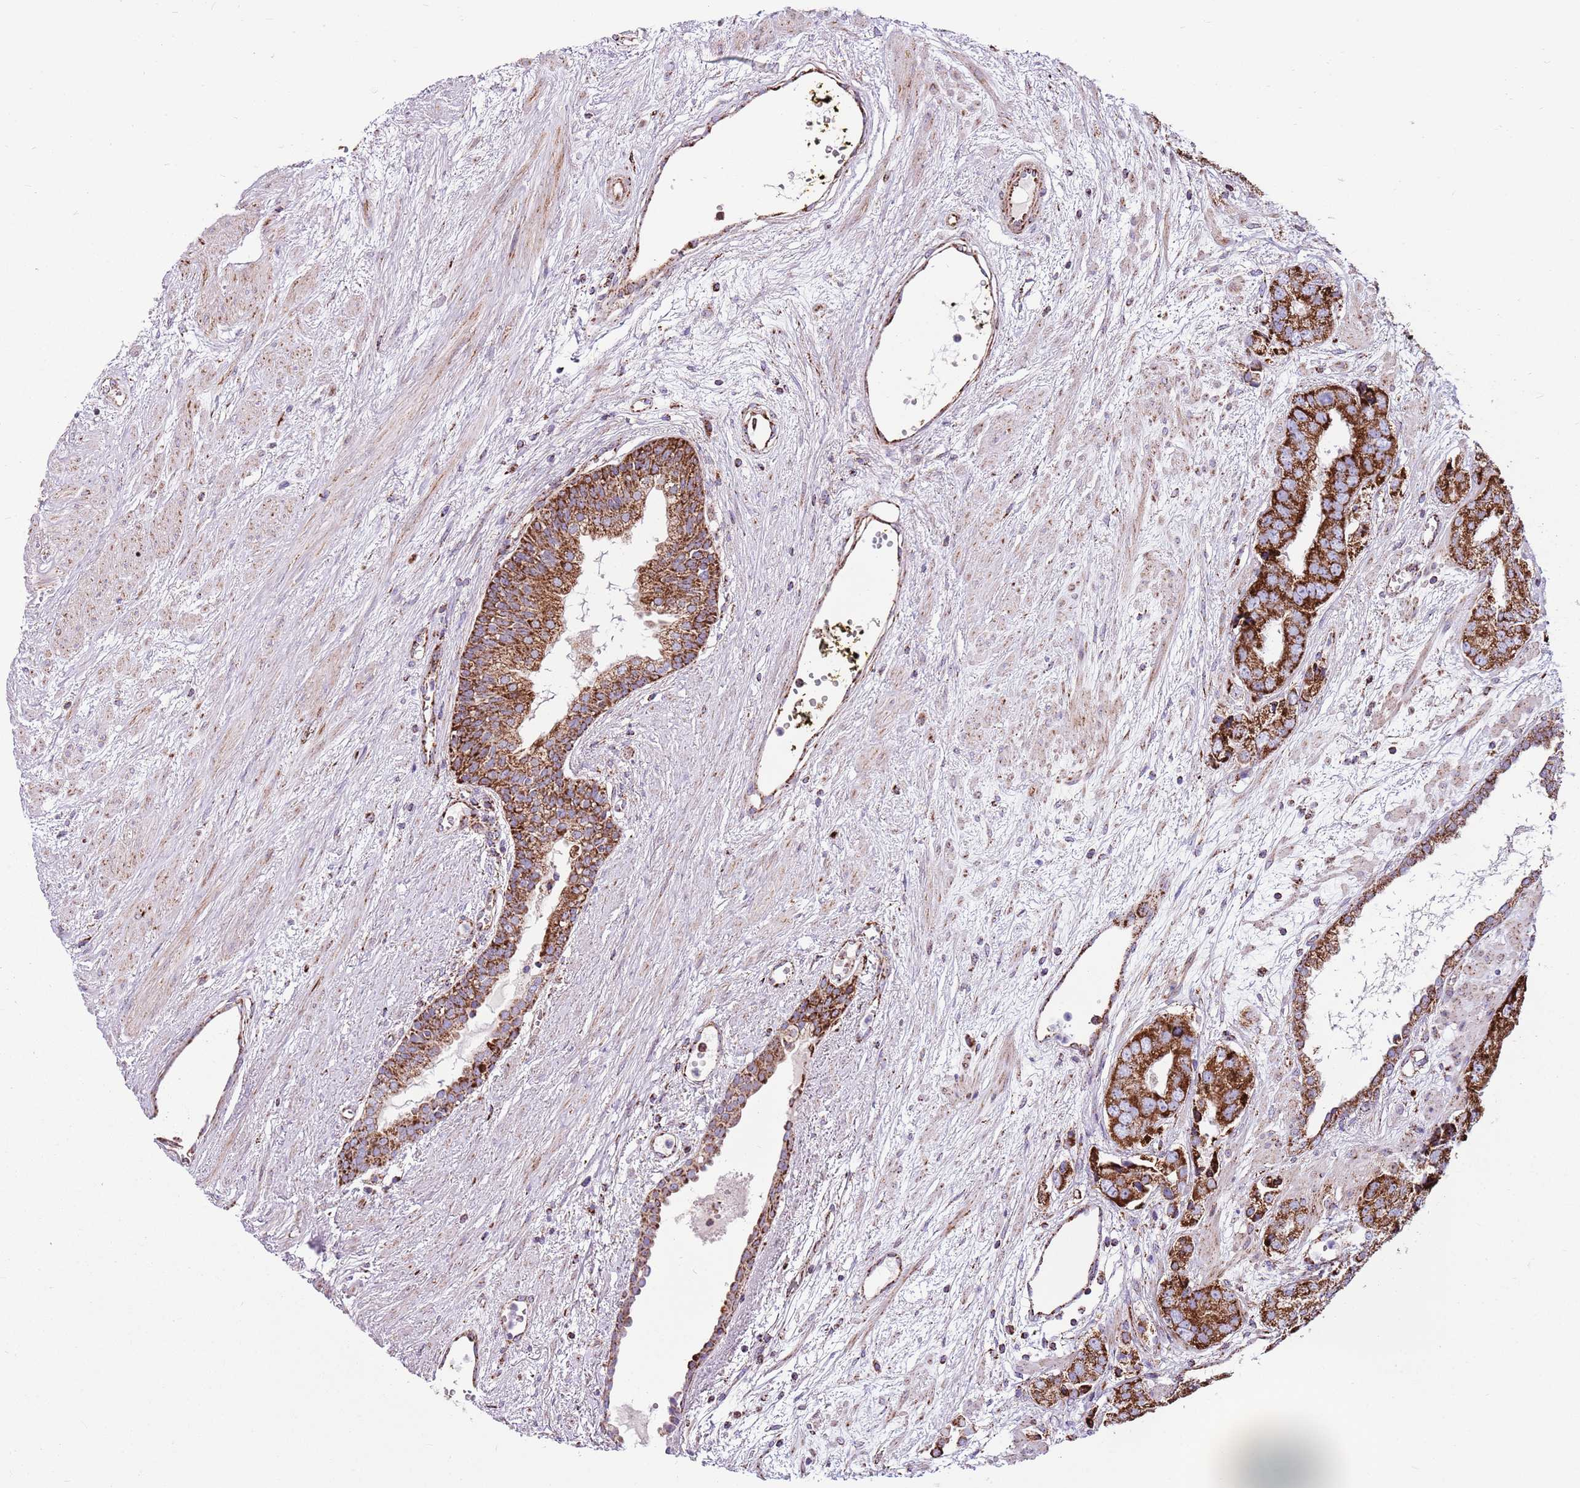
{"staining": {"intensity": "strong", "quantity": ">75%", "location": "cytoplasmic/membranous"}, "tissue": "prostate cancer", "cell_type": "Tumor cells", "image_type": "cancer", "snomed": [{"axis": "morphology", "description": "Adenocarcinoma, High grade"}, {"axis": "topography", "description": "Prostate"}], "caption": "Prostate adenocarcinoma (high-grade) stained with DAB IHC demonstrates high levels of strong cytoplasmic/membranous expression in about >75% of tumor cells.", "gene": "HECTD4", "patient": {"sex": "male", "age": 71}}